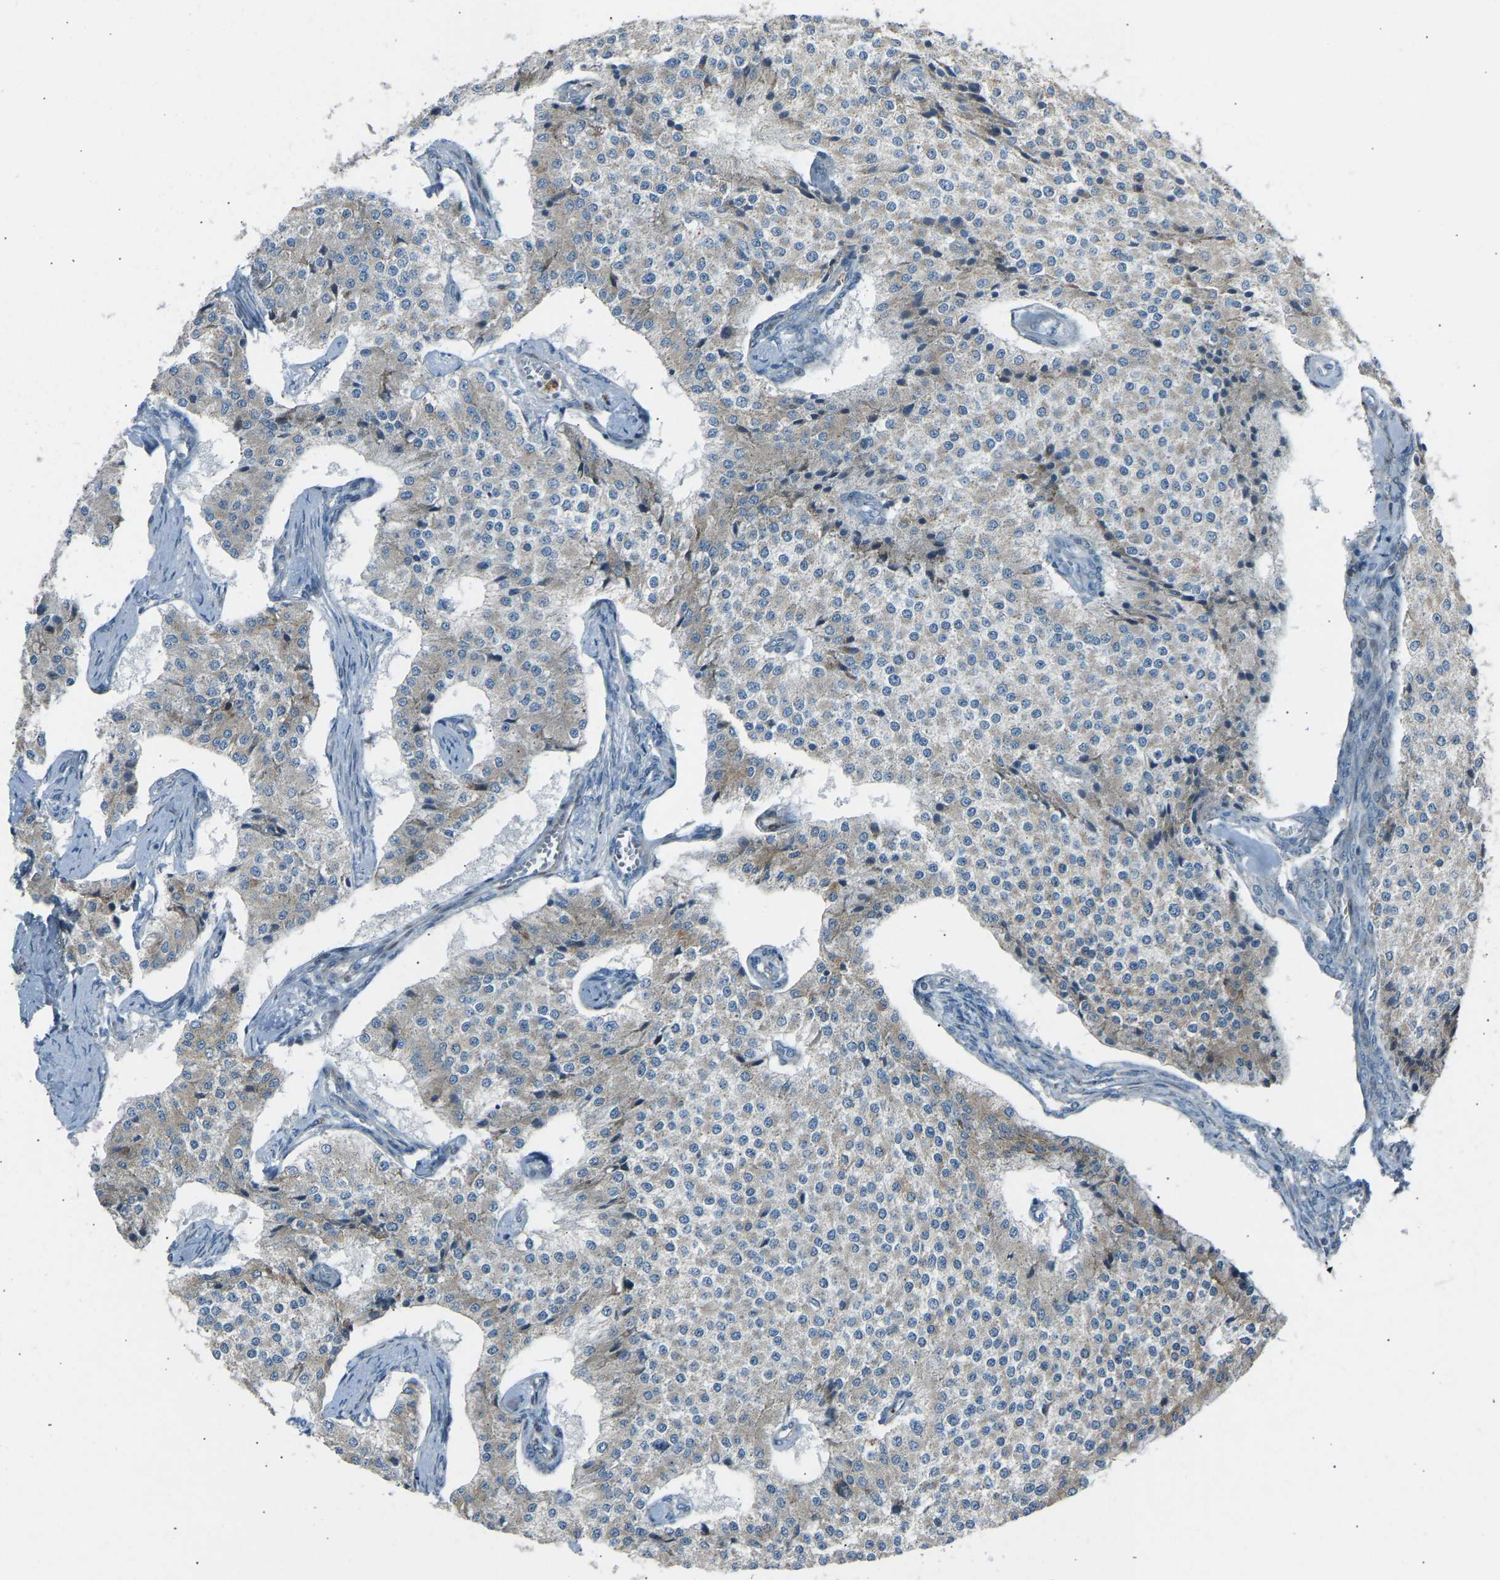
{"staining": {"intensity": "moderate", "quantity": "<25%", "location": "cytoplasmic/membranous"}, "tissue": "carcinoid", "cell_type": "Tumor cells", "image_type": "cancer", "snomed": [{"axis": "morphology", "description": "Carcinoid, malignant, NOS"}, {"axis": "topography", "description": "Colon"}], "caption": "Protein staining of malignant carcinoid tissue displays moderate cytoplasmic/membranous staining in approximately <25% of tumor cells.", "gene": "VPS41", "patient": {"sex": "female", "age": 52}}